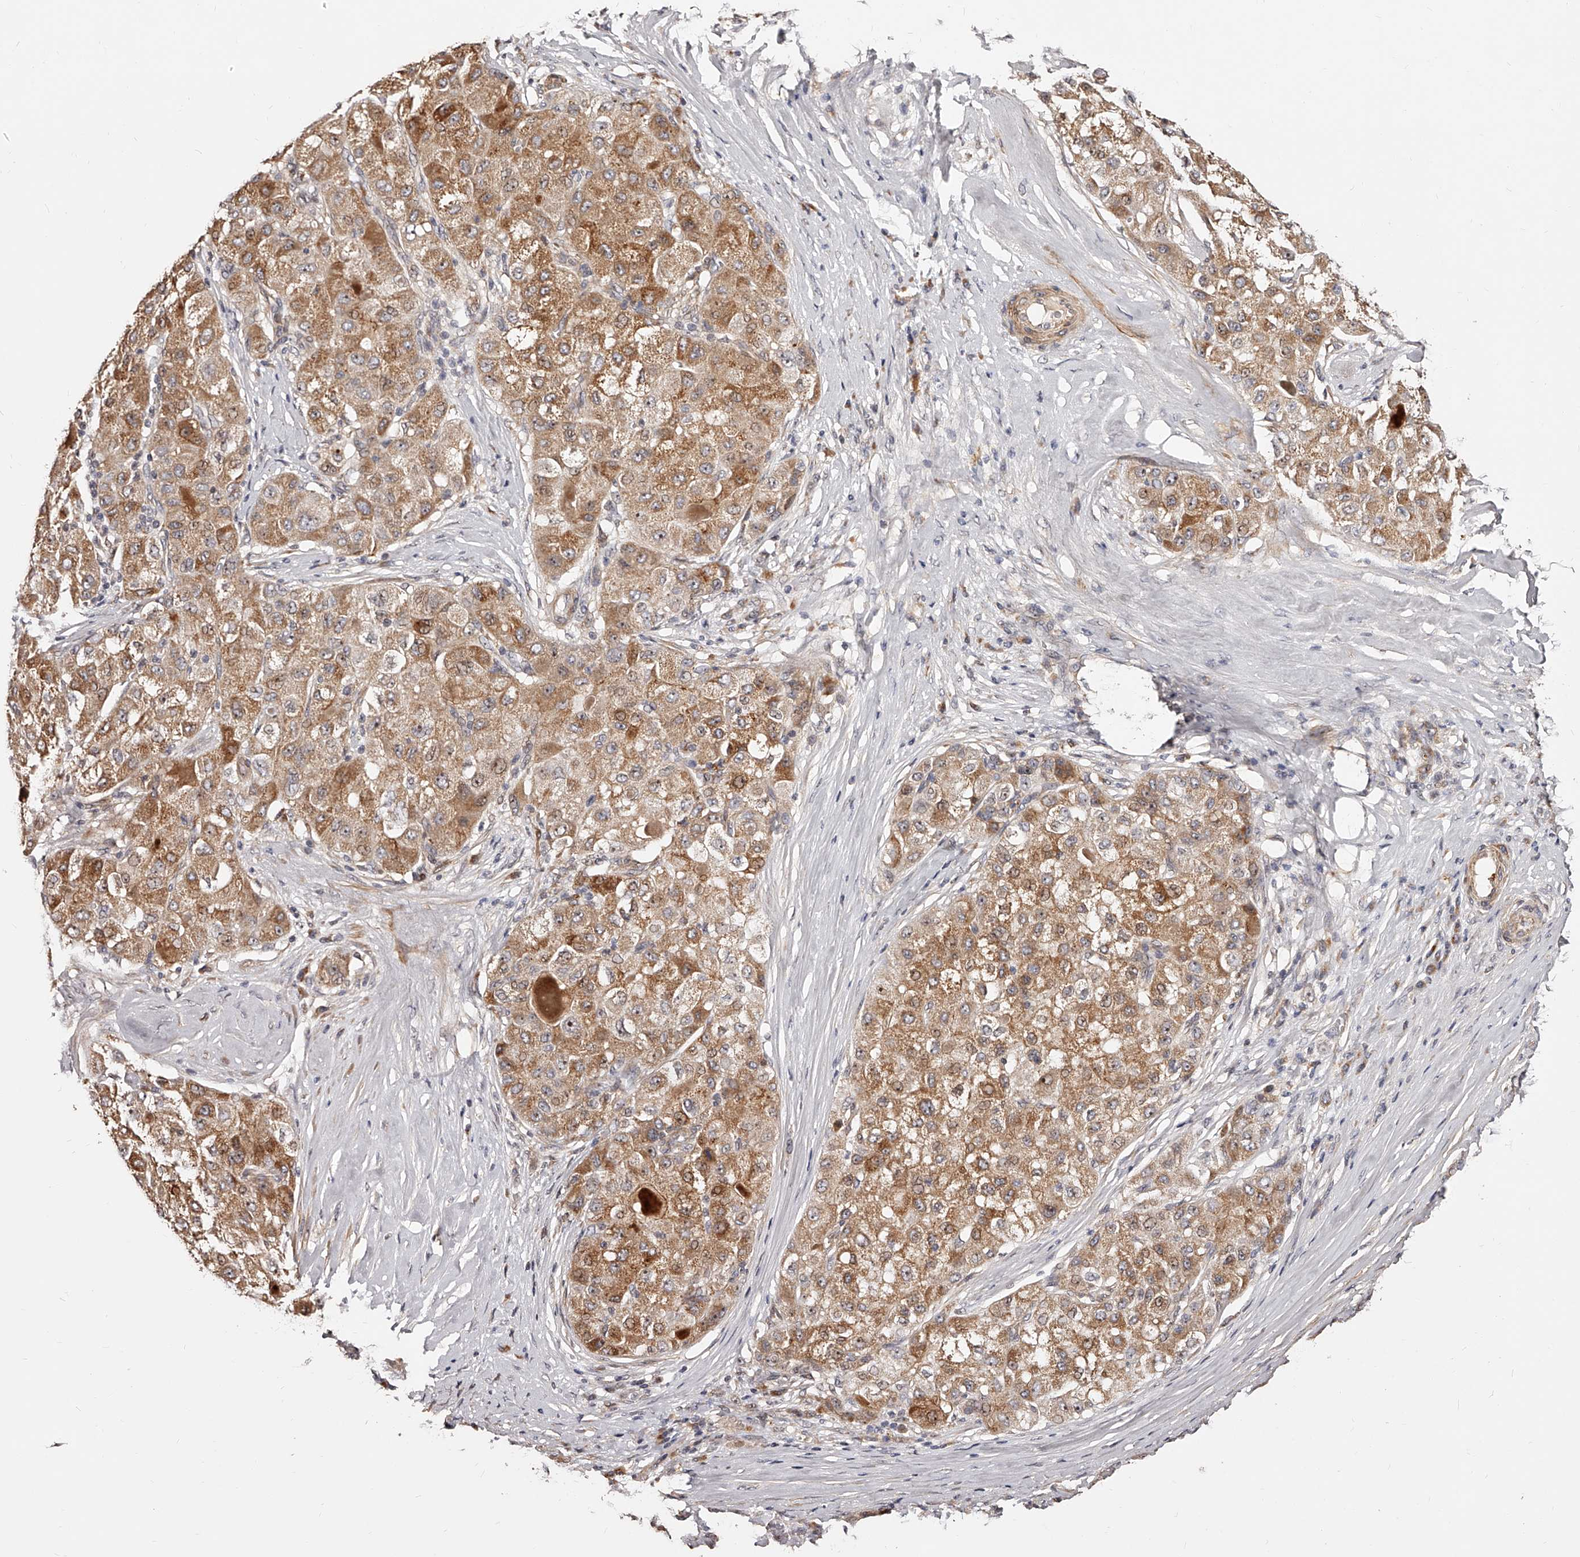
{"staining": {"intensity": "moderate", "quantity": ">75%", "location": "cytoplasmic/membranous"}, "tissue": "liver cancer", "cell_type": "Tumor cells", "image_type": "cancer", "snomed": [{"axis": "morphology", "description": "Carcinoma, Hepatocellular, NOS"}, {"axis": "topography", "description": "Liver"}], "caption": "High-magnification brightfield microscopy of liver cancer stained with DAB (brown) and counterstained with hematoxylin (blue). tumor cells exhibit moderate cytoplasmic/membranous staining is appreciated in approximately>75% of cells.", "gene": "ZNF502", "patient": {"sex": "male", "age": 80}}